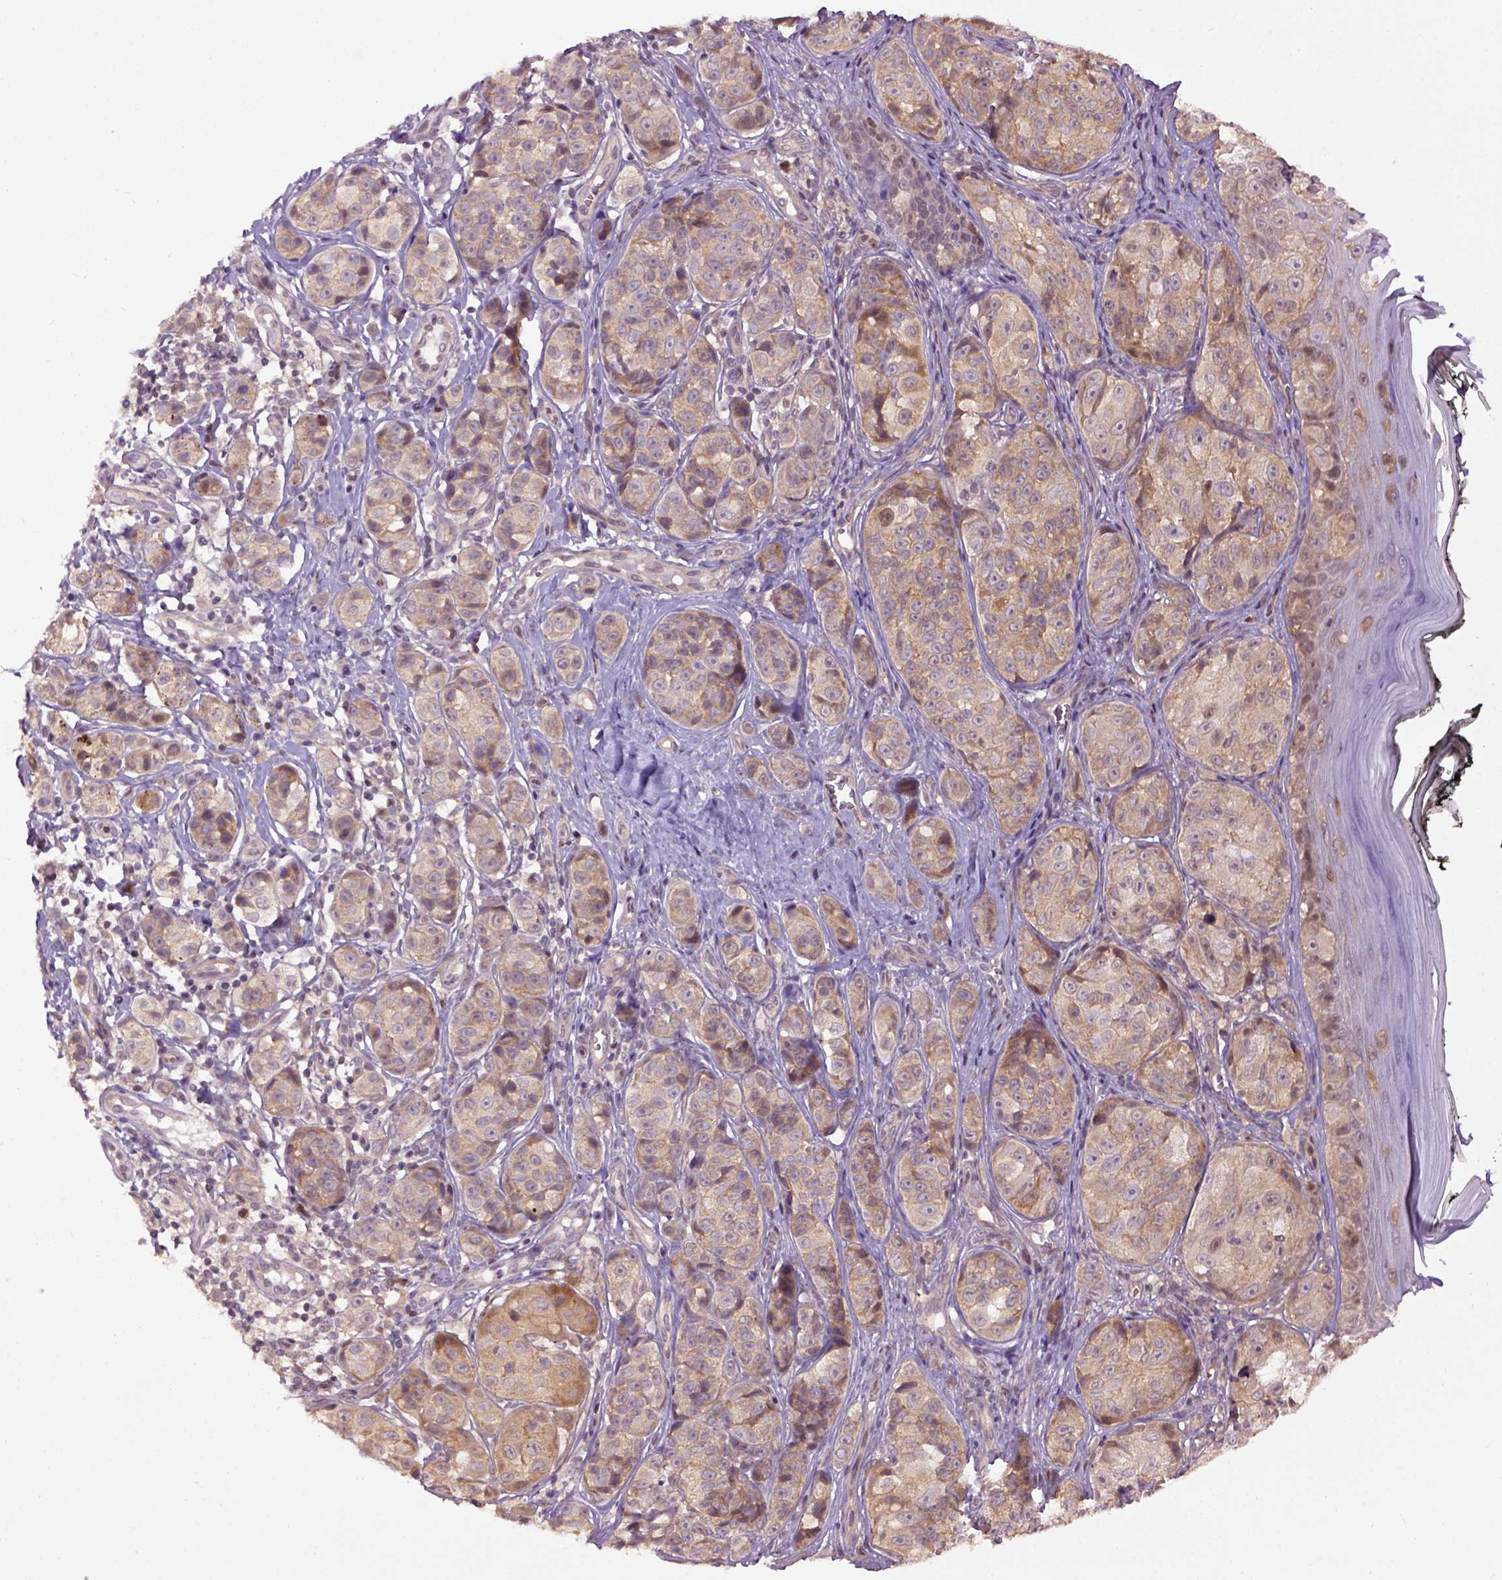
{"staining": {"intensity": "moderate", "quantity": ">75%", "location": "cytoplasmic/membranous"}, "tissue": "melanoma", "cell_type": "Tumor cells", "image_type": "cancer", "snomed": [{"axis": "morphology", "description": "Malignant melanoma, NOS"}, {"axis": "topography", "description": "Skin"}], "caption": "Protein analysis of malignant melanoma tissue displays moderate cytoplasmic/membranous positivity in about >75% of tumor cells.", "gene": "WDR48", "patient": {"sex": "male", "age": 48}}